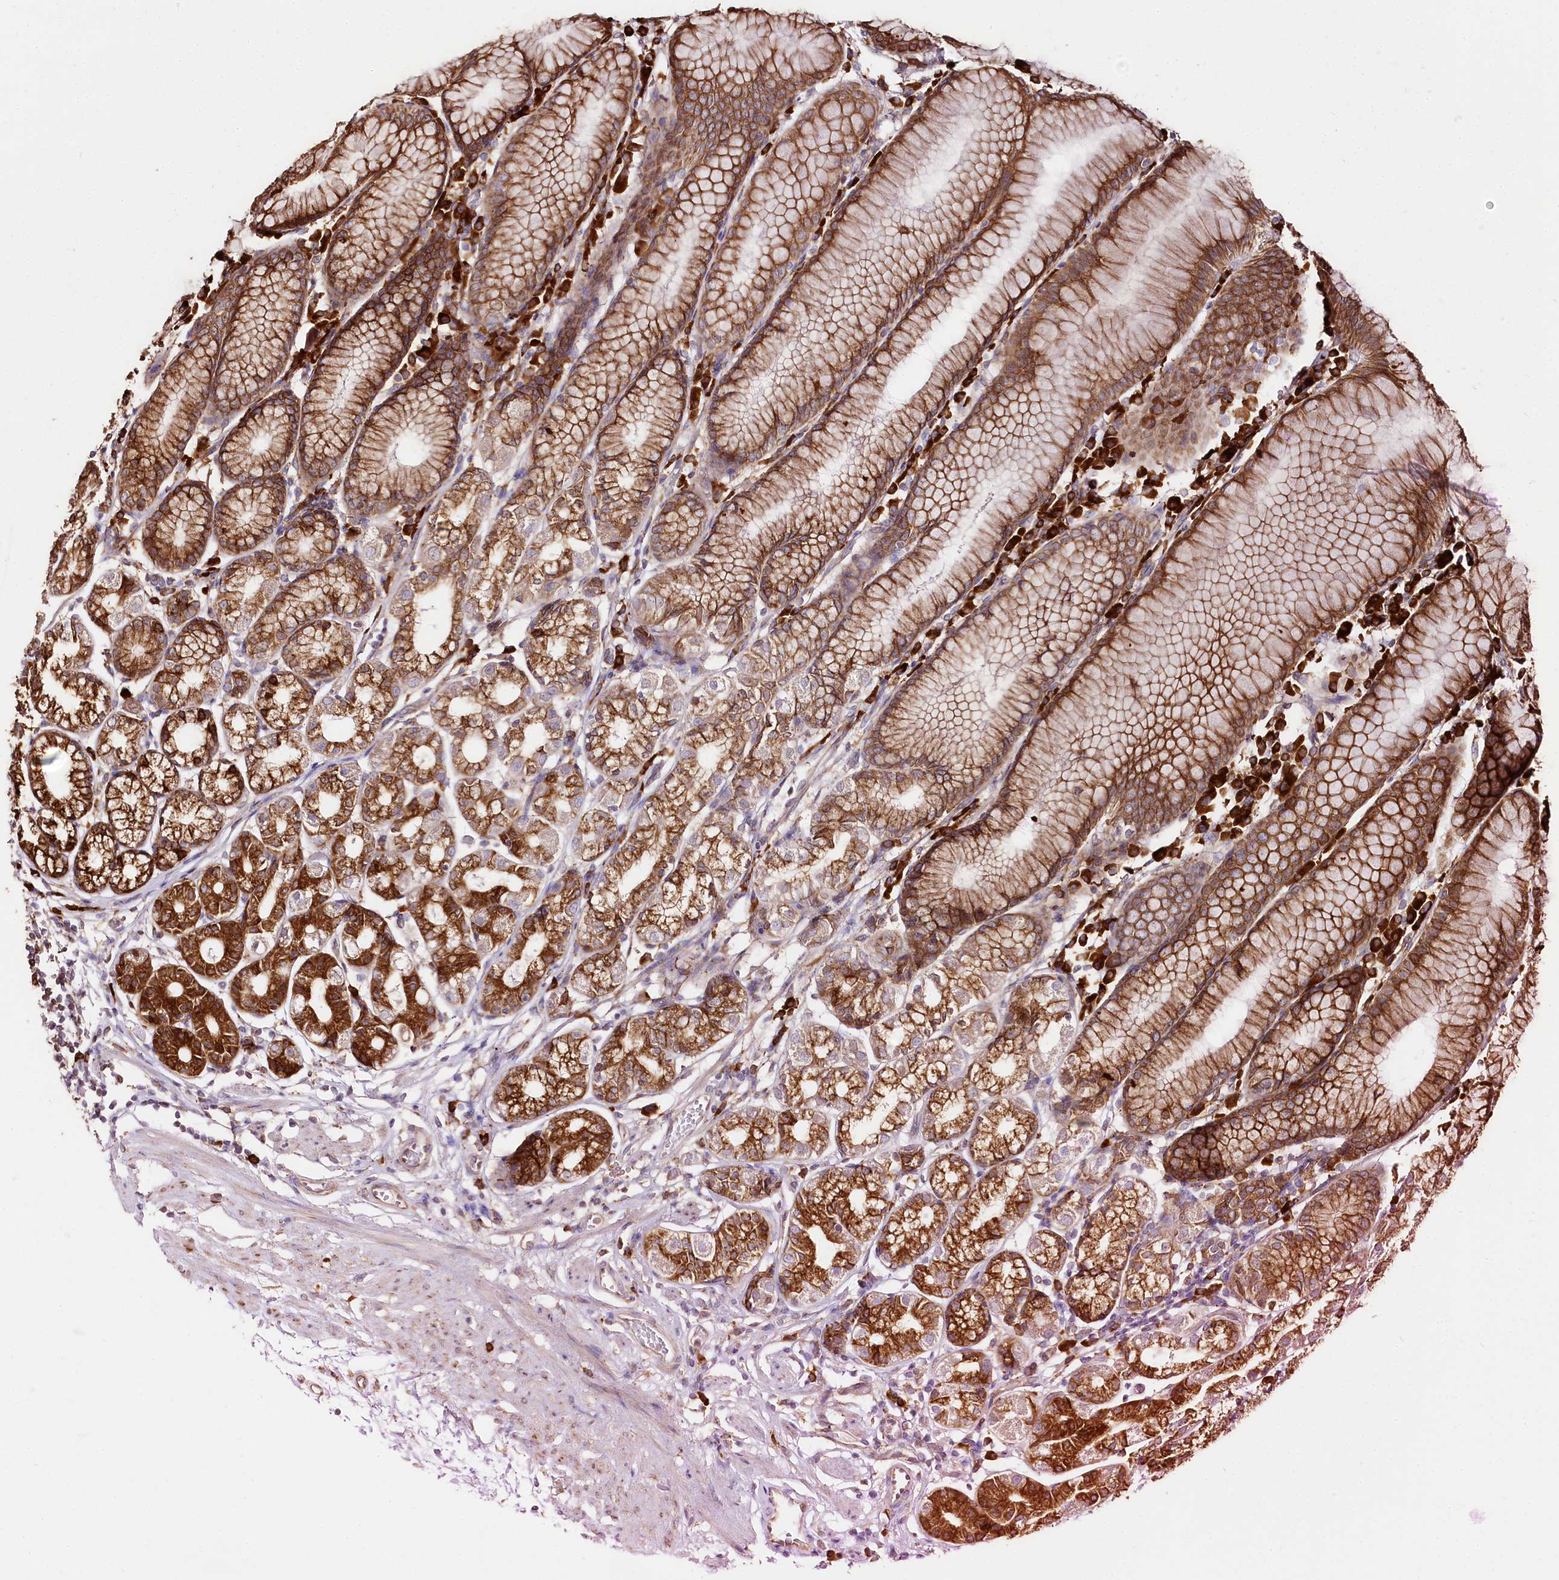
{"staining": {"intensity": "strong", "quantity": ">75%", "location": "cytoplasmic/membranous"}, "tissue": "stomach", "cell_type": "Glandular cells", "image_type": "normal", "snomed": [{"axis": "morphology", "description": "Normal tissue, NOS"}, {"axis": "topography", "description": "Stomach"}], "caption": "Stomach stained with immunohistochemistry (IHC) shows strong cytoplasmic/membranous expression in about >75% of glandular cells.", "gene": "CNPY2", "patient": {"sex": "female", "age": 57}}